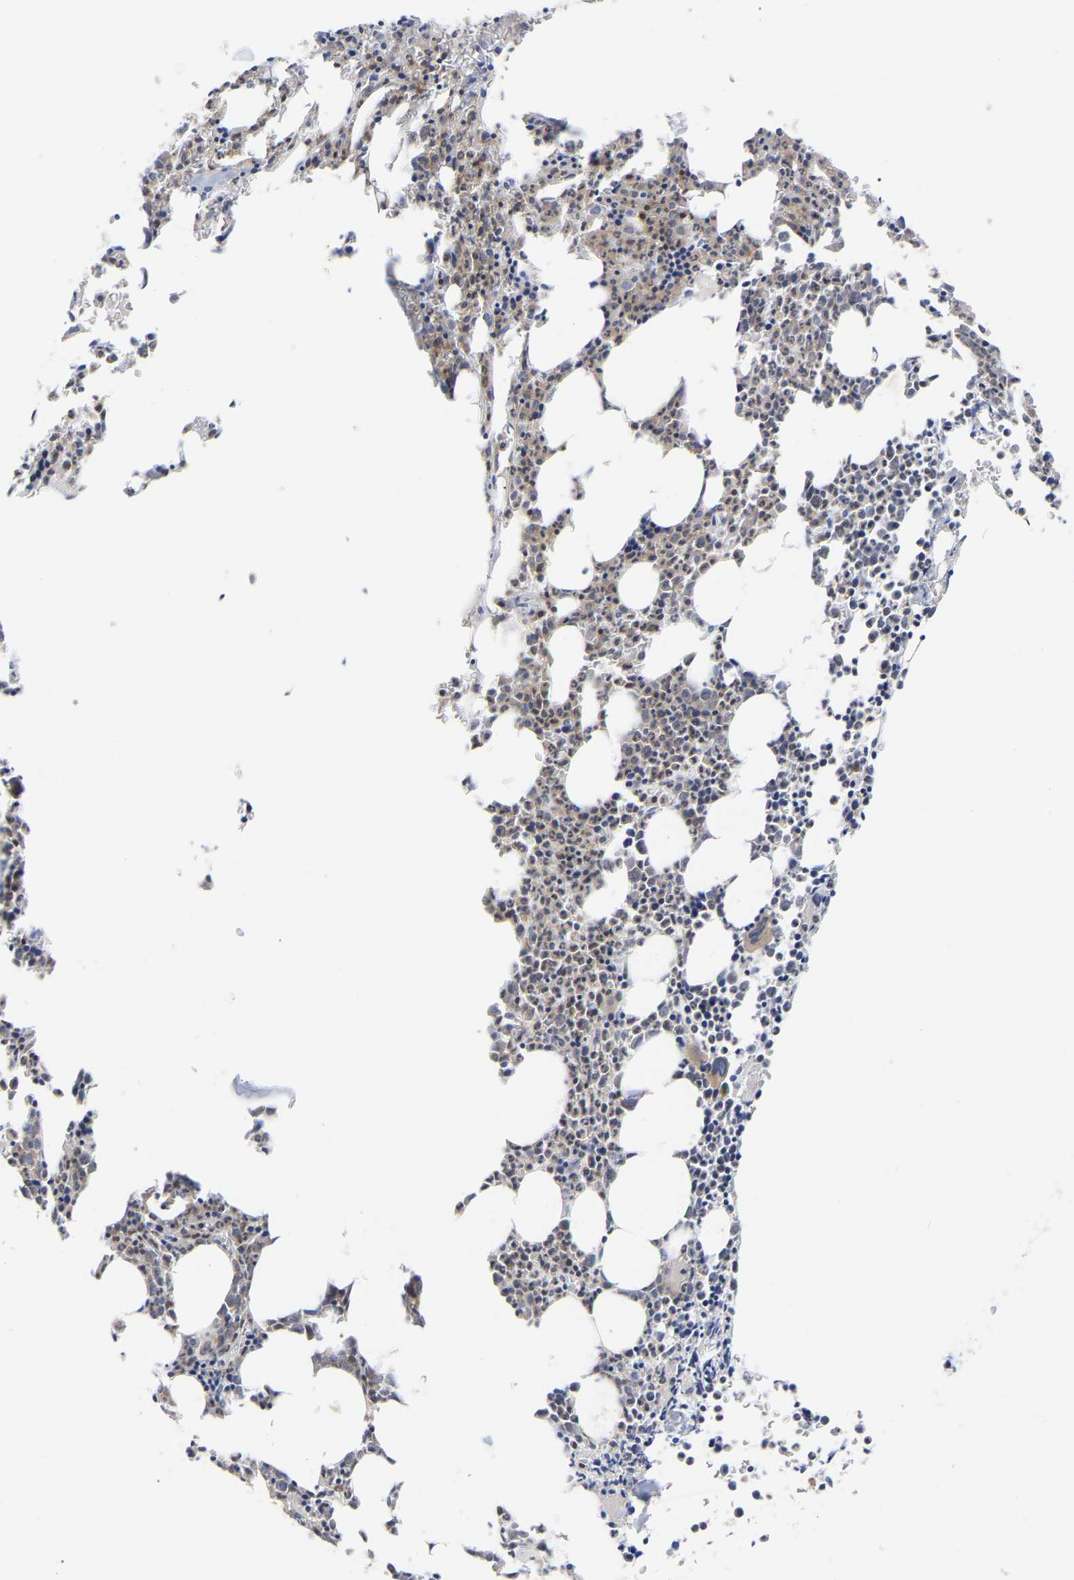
{"staining": {"intensity": "moderate", "quantity": "<25%", "location": "cytoplasmic/membranous"}, "tissue": "bone marrow", "cell_type": "Hematopoietic cells", "image_type": "normal", "snomed": [{"axis": "morphology", "description": "Normal tissue, NOS"}, {"axis": "morphology", "description": "Inflammation, NOS"}, {"axis": "topography", "description": "Bone marrow"}], "caption": "Immunohistochemistry (IHC) (DAB) staining of benign human bone marrow exhibits moderate cytoplasmic/membranous protein staining in approximately <25% of hematopoietic cells.", "gene": "PTPN7", "patient": {"sex": "female", "age": 40}}